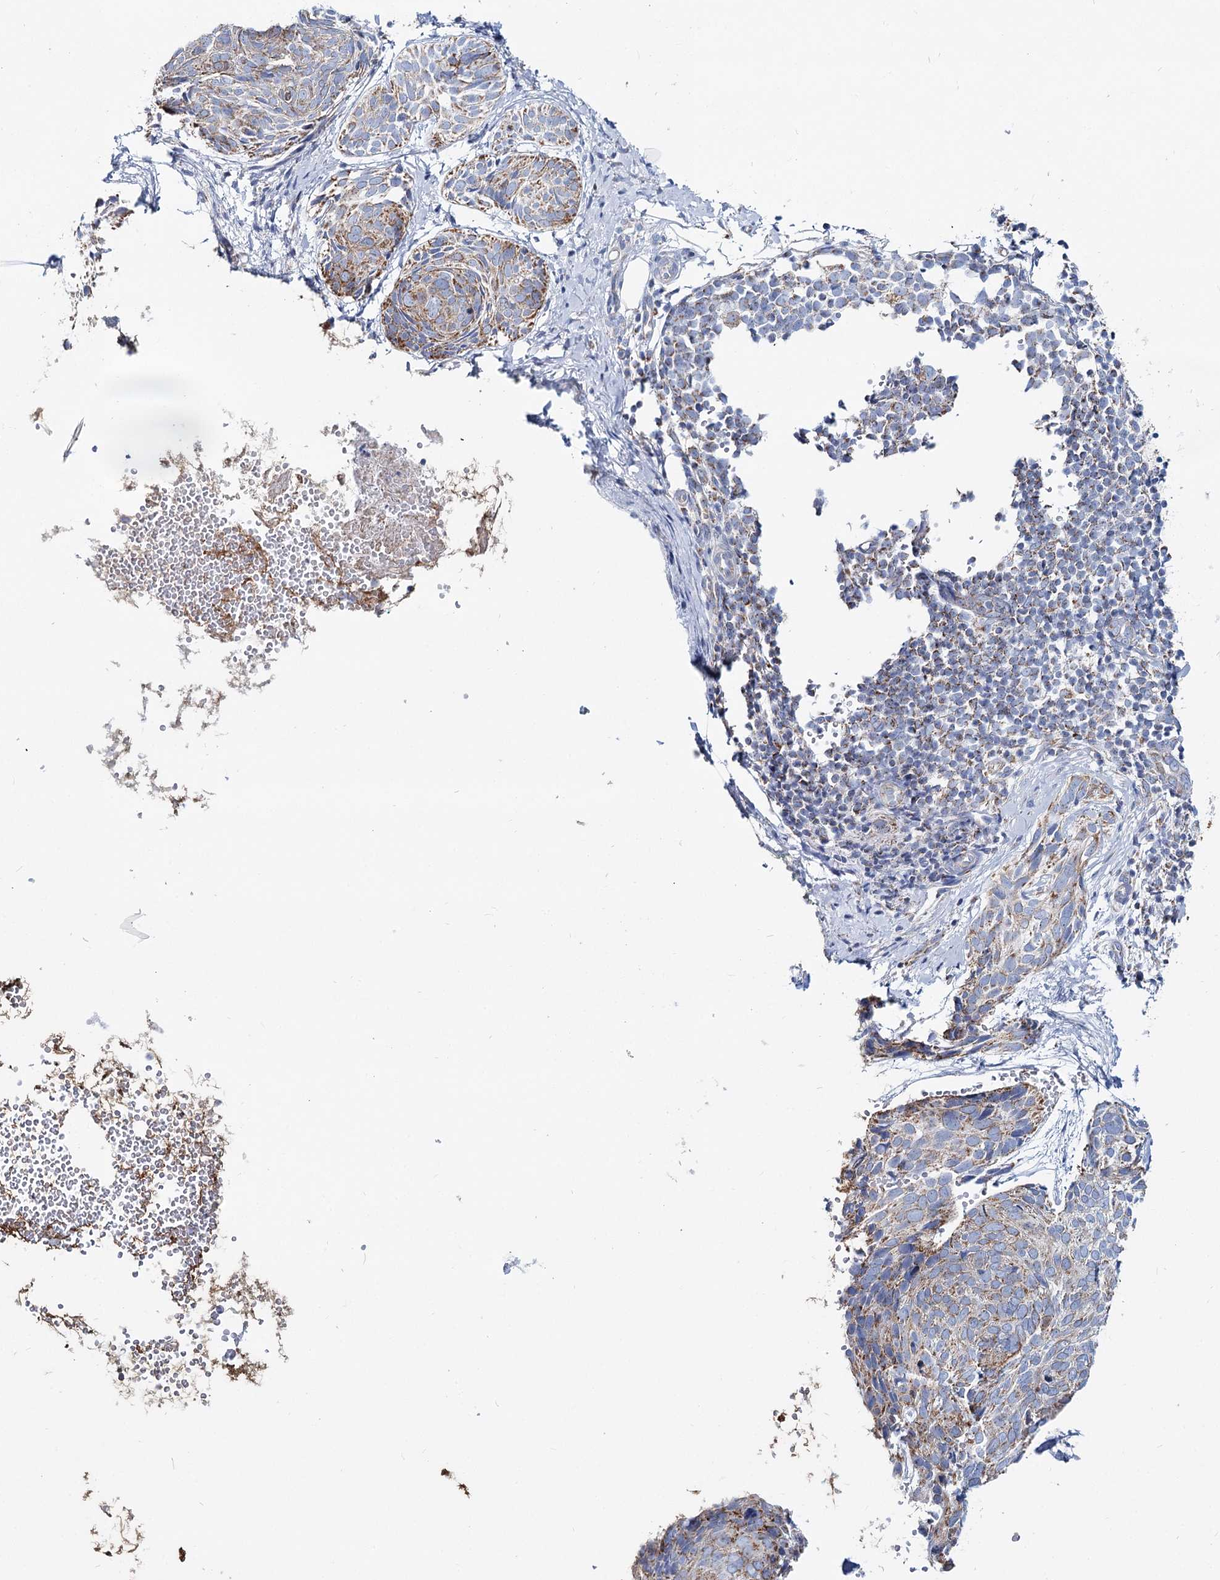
{"staining": {"intensity": "moderate", "quantity": "<25%", "location": "cytoplasmic/membranous"}, "tissue": "skin cancer", "cell_type": "Tumor cells", "image_type": "cancer", "snomed": [{"axis": "morphology", "description": "Normal tissue, NOS"}, {"axis": "morphology", "description": "Basal cell carcinoma"}, {"axis": "topography", "description": "Skin"}], "caption": "The micrograph reveals staining of basal cell carcinoma (skin), revealing moderate cytoplasmic/membranous protein positivity (brown color) within tumor cells.", "gene": "MCCC2", "patient": {"sex": "male", "age": 66}}